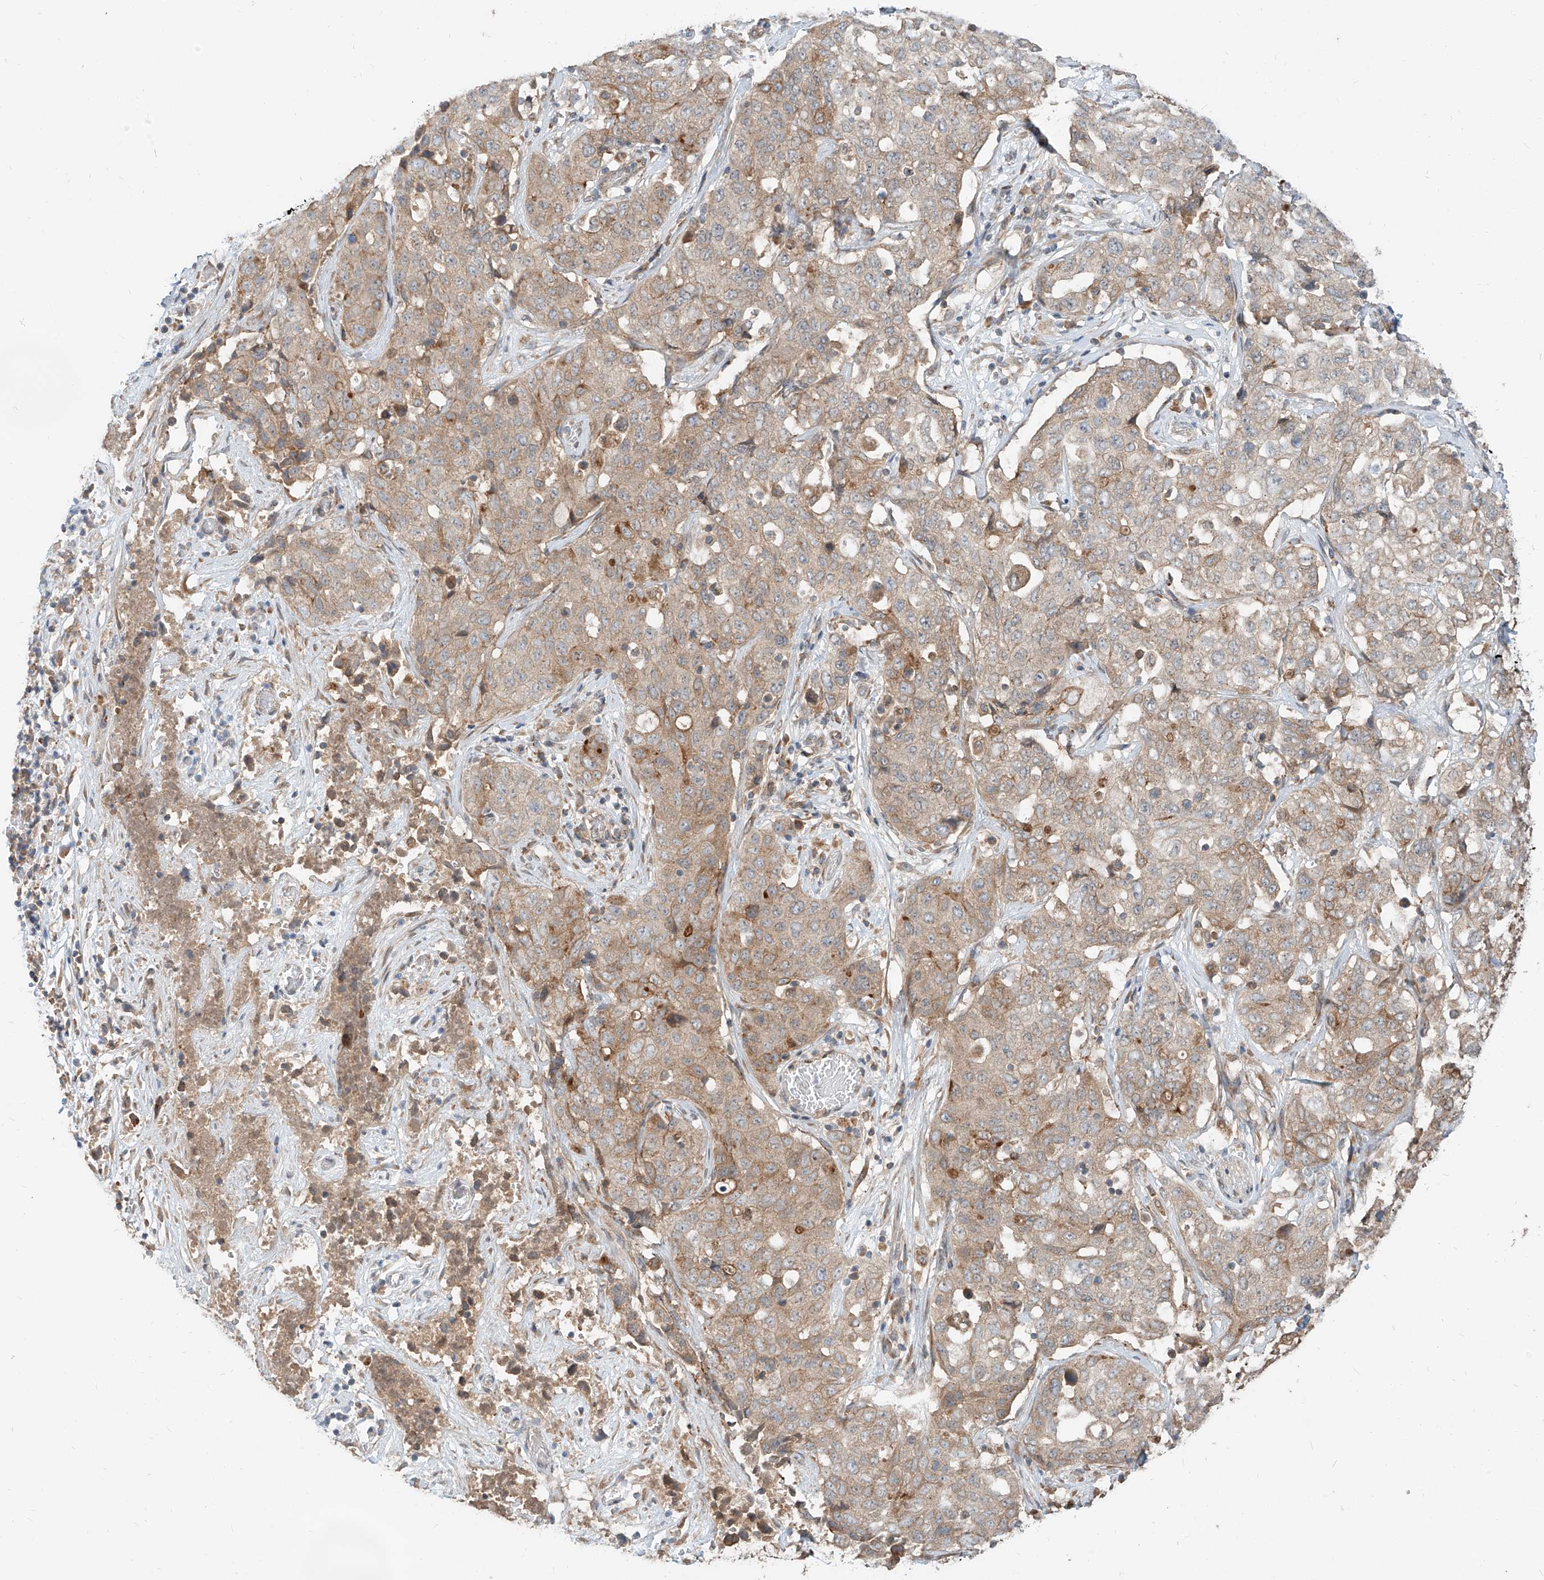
{"staining": {"intensity": "weak", "quantity": "25%-75%", "location": "cytoplasmic/membranous"}, "tissue": "stomach cancer", "cell_type": "Tumor cells", "image_type": "cancer", "snomed": [{"axis": "morphology", "description": "Normal tissue, NOS"}, {"axis": "morphology", "description": "Adenocarcinoma, NOS"}, {"axis": "topography", "description": "Lymph node"}, {"axis": "topography", "description": "Stomach"}], "caption": "Human stomach cancer stained with a protein marker displays weak staining in tumor cells.", "gene": "STX19", "patient": {"sex": "male", "age": 48}}